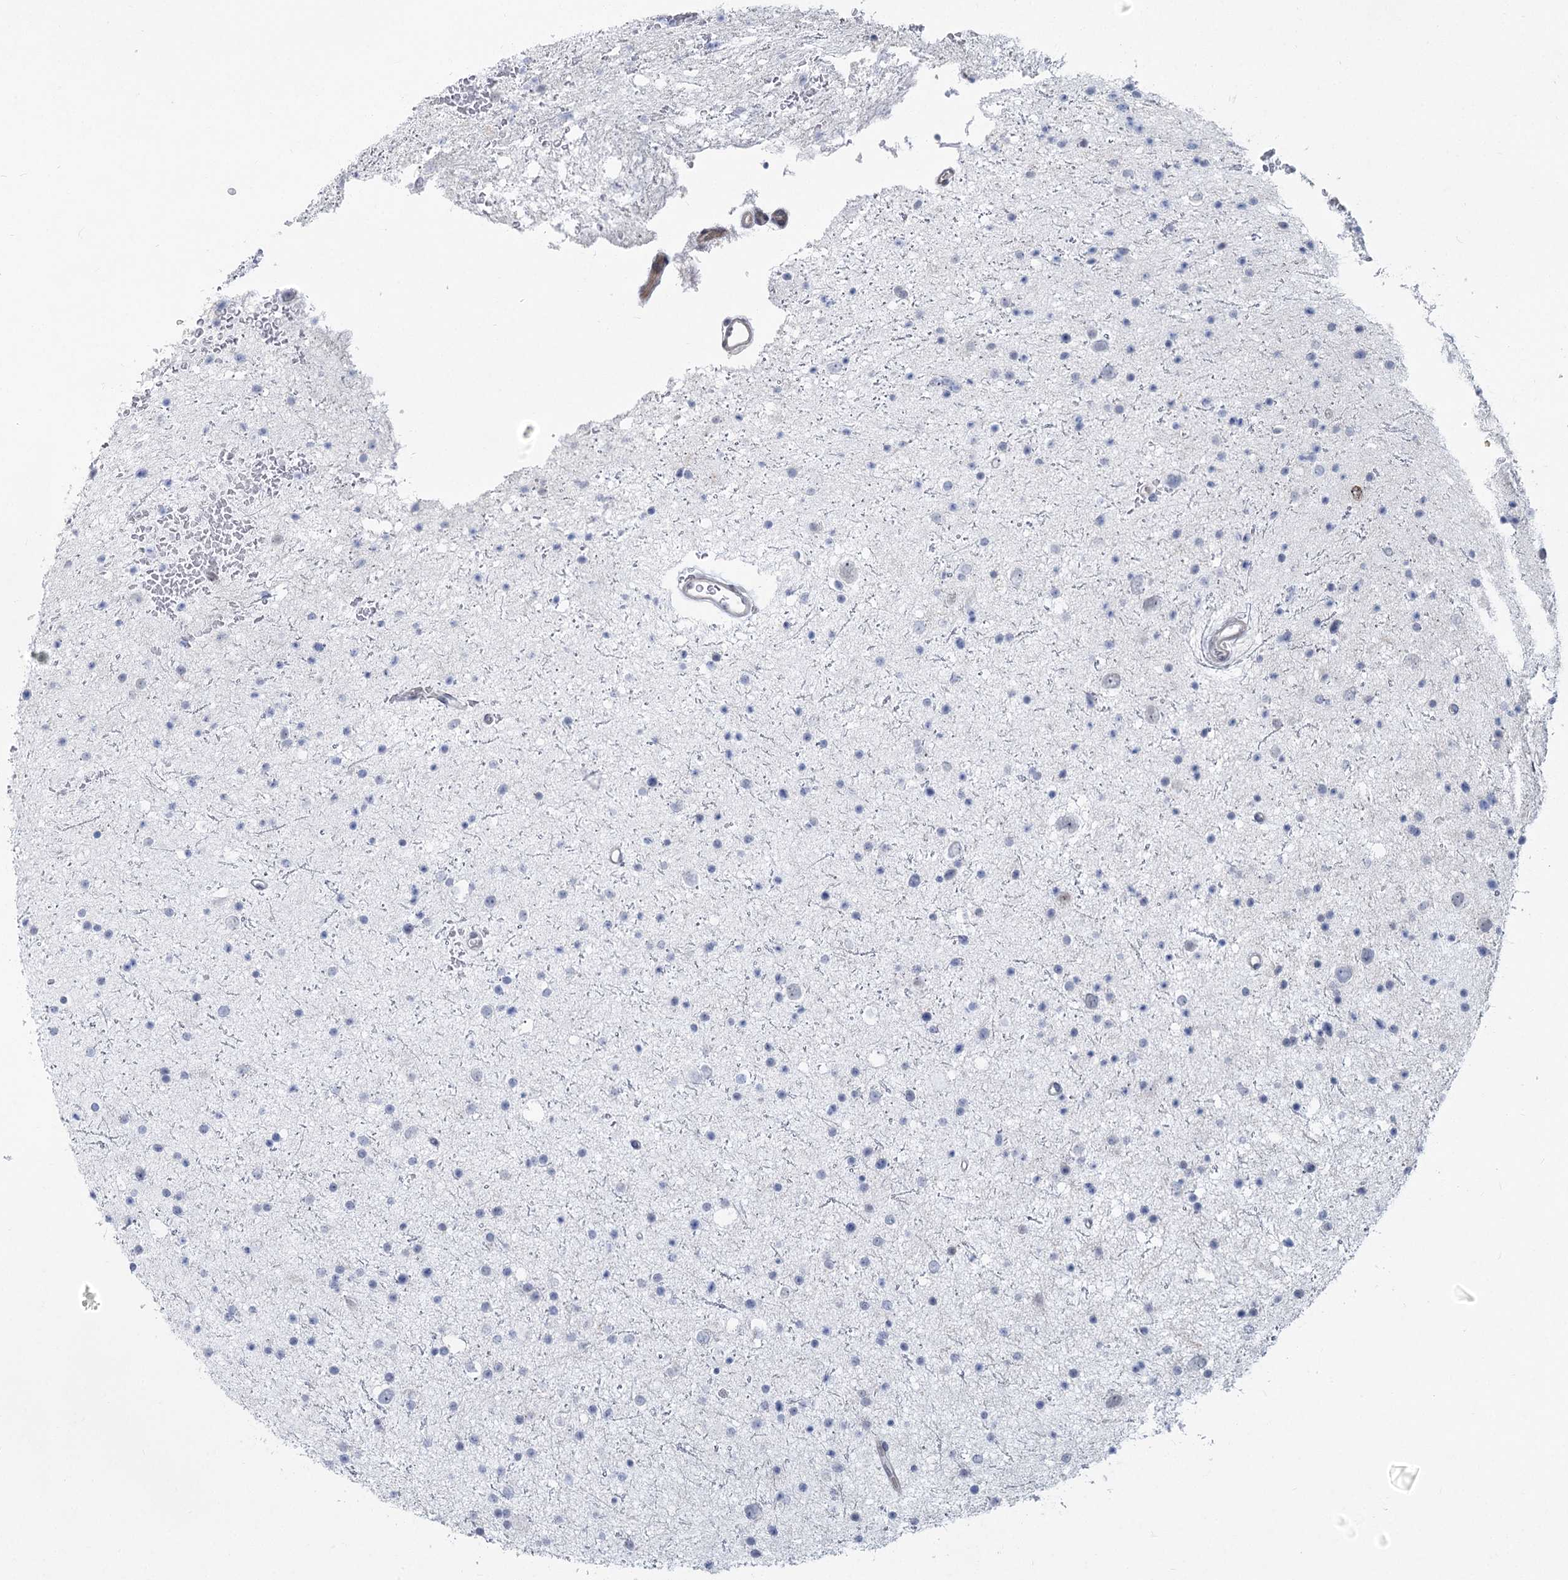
{"staining": {"intensity": "negative", "quantity": "none", "location": "none"}, "tissue": "glioma", "cell_type": "Tumor cells", "image_type": "cancer", "snomed": [{"axis": "morphology", "description": "Glioma, malignant, Low grade"}, {"axis": "topography", "description": "Brain"}], "caption": "This photomicrograph is of low-grade glioma (malignant) stained with immunohistochemistry (IHC) to label a protein in brown with the nuclei are counter-stained blue. There is no positivity in tumor cells.", "gene": "ABITRAM", "patient": {"sex": "female", "age": 37}}